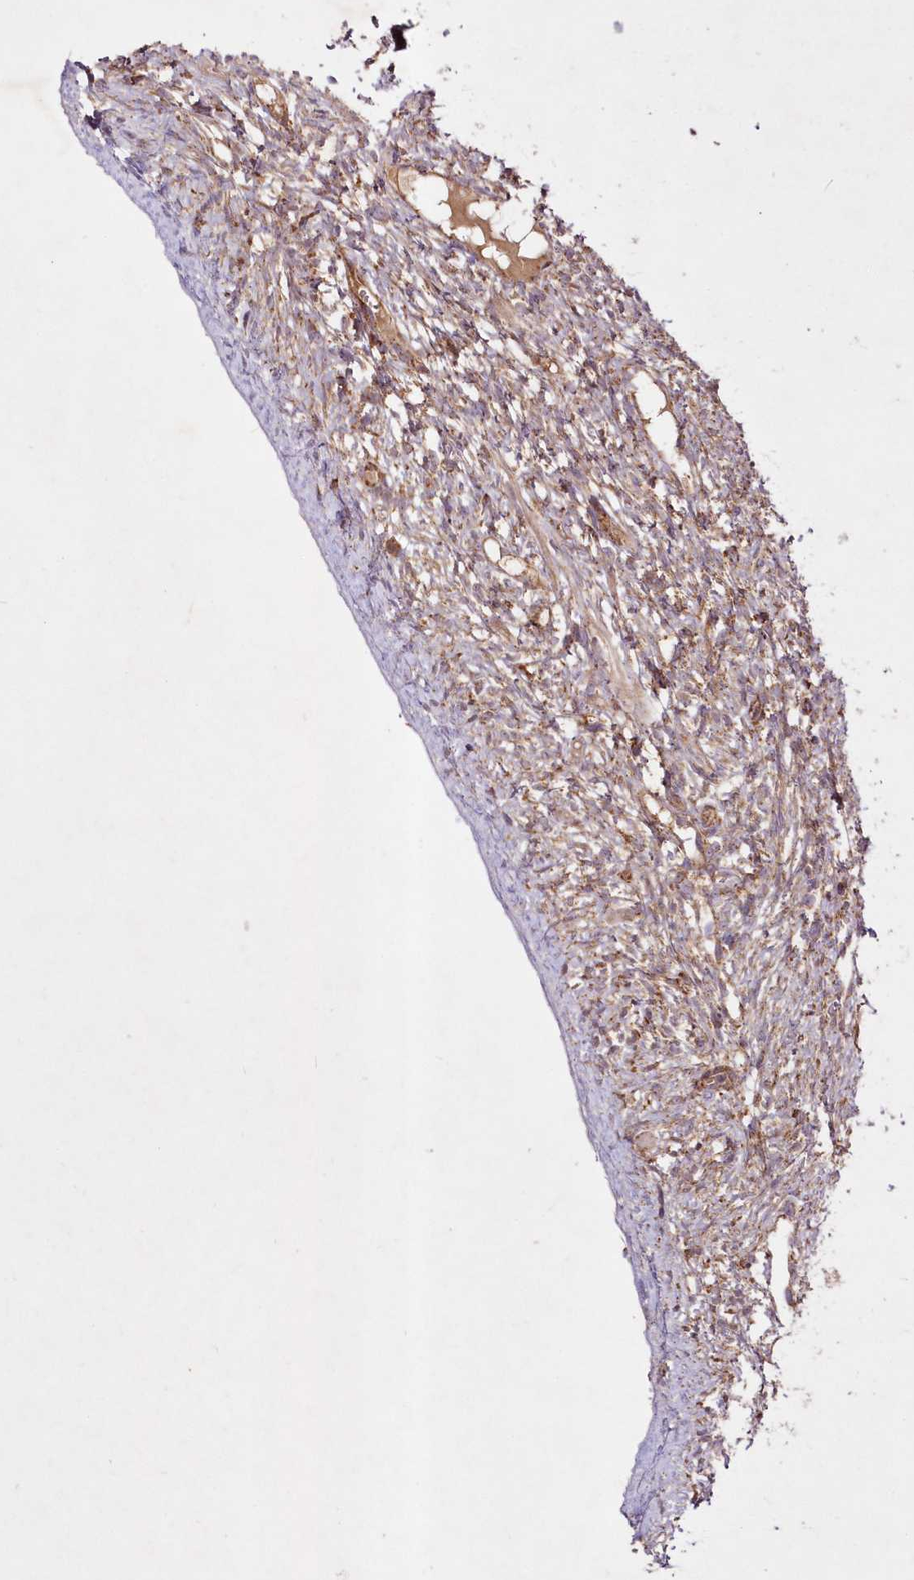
{"staining": {"intensity": "moderate", "quantity": ">75%", "location": "cytoplasmic/membranous"}, "tissue": "ovary", "cell_type": "Ovarian stroma cells", "image_type": "normal", "snomed": [{"axis": "morphology", "description": "Normal tissue, NOS"}, {"axis": "topography", "description": "Ovary"}], "caption": "Protein expression analysis of benign ovary exhibits moderate cytoplasmic/membranous expression in about >75% of ovarian stroma cells. The protein of interest is stained brown, and the nuclei are stained in blue (DAB IHC with brightfield microscopy, high magnification).", "gene": "ASNSD1", "patient": {"sex": "female", "age": 33}}